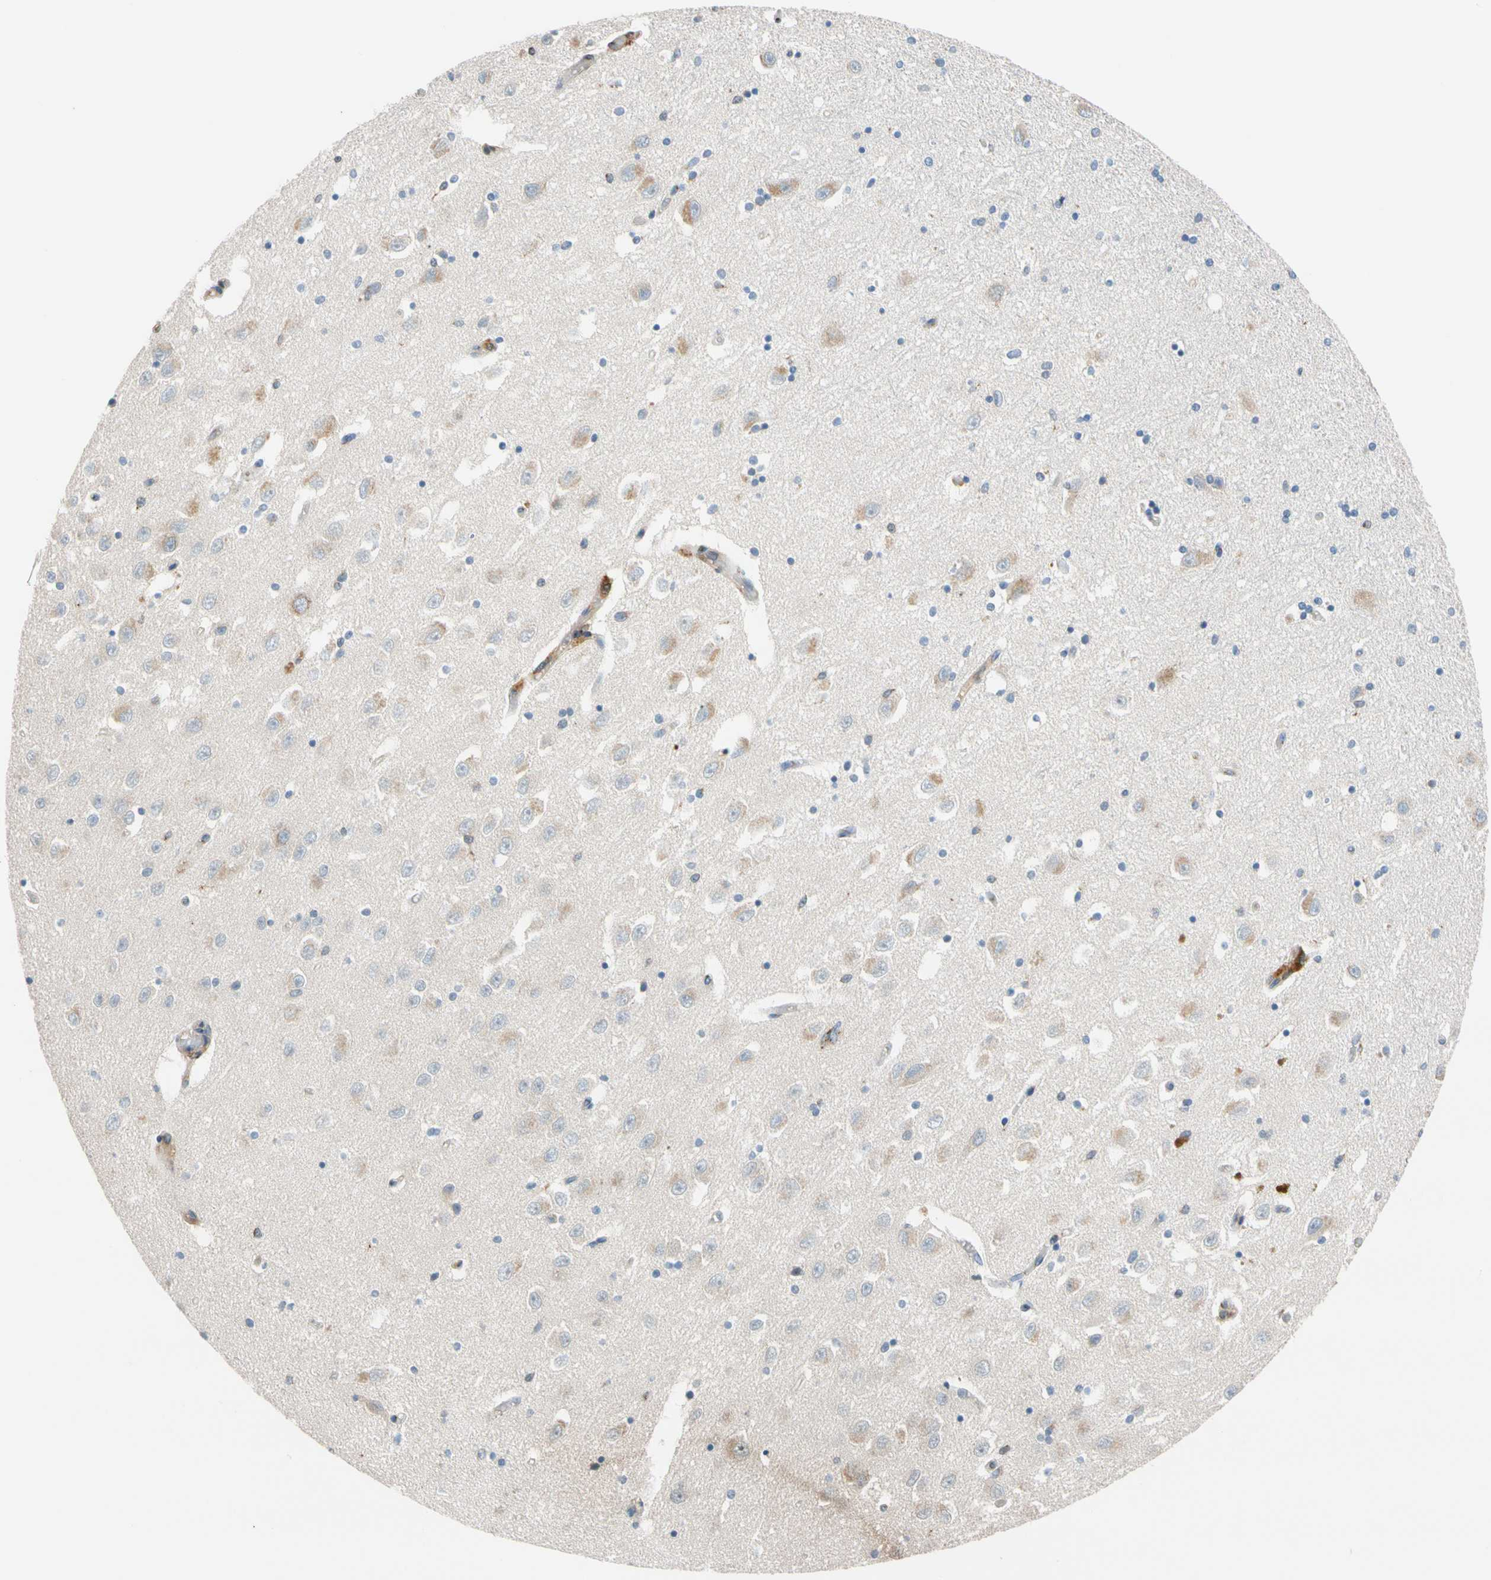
{"staining": {"intensity": "moderate", "quantity": "<25%", "location": "cytoplasmic/membranous,nuclear"}, "tissue": "hippocampus", "cell_type": "Glial cells", "image_type": "normal", "snomed": [{"axis": "morphology", "description": "Normal tissue, NOS"}, {"axis": "topography", "description": "Hippocampus"}], "caption": "Immunohistochemistry of unremarkable hippocampus demonstrates low levels of moderate cytoplasmic/membranous,nuclear expression in approximately <25% of glial cells. Nuclei are stained in blue.", "gene": "GPSM2", "patient": {"sex": "female", "age": 54}}